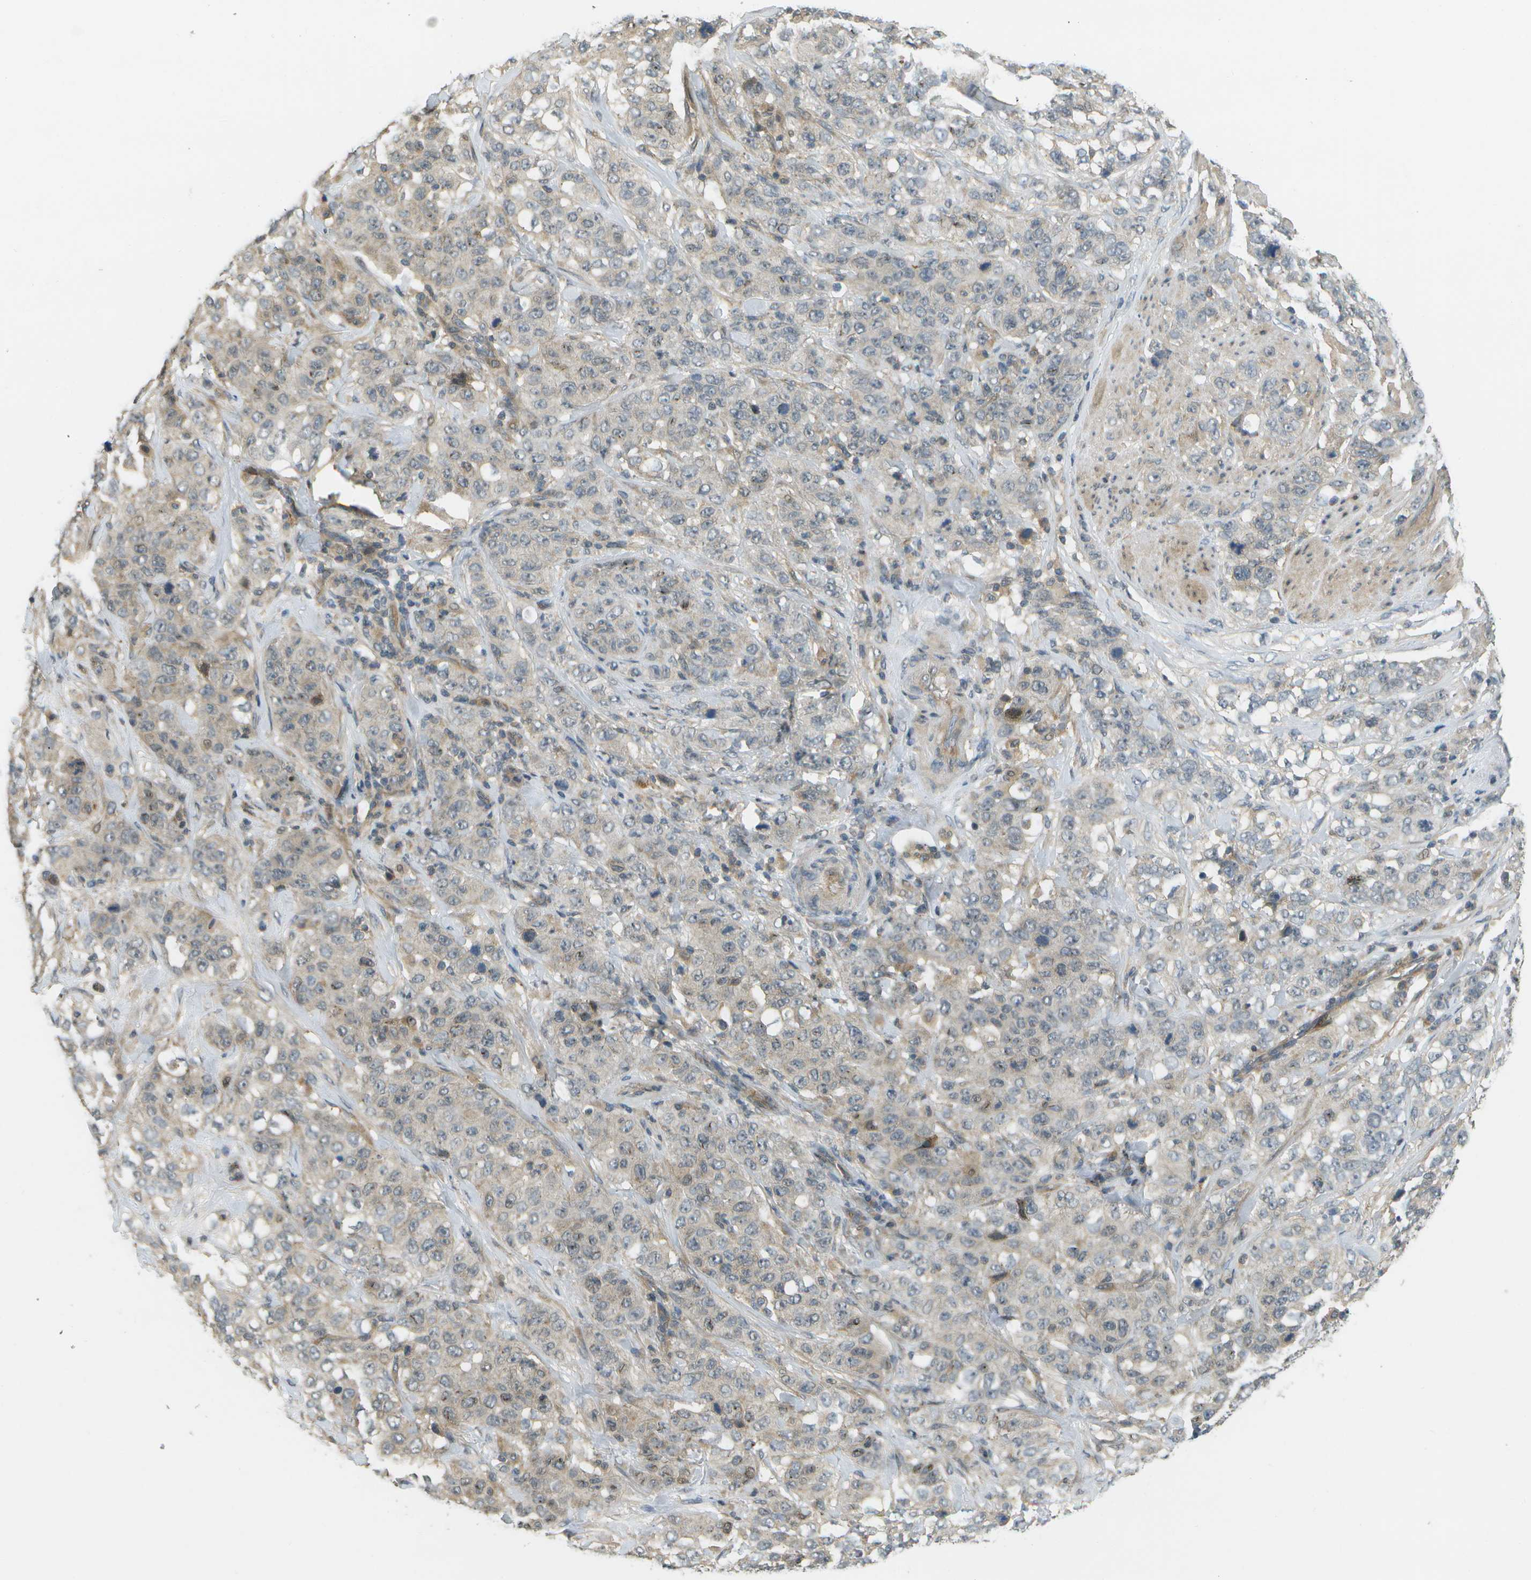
{"staining": {"intensity": "weak", "quantity": ">75%", "location": "cytoplasmic/membranous"}, "tissue": "stomach cancer", "cell_type": "Tumor cells", "image_type": "cancer", "snomed": [{"axis": "morphology", "description": "Adenocarcinoma, NOS"}, {"axis": "topography", "description": "Stomach"}], "caption": "Stomach cancer (adenocarcinoma) tissue reveals weak cytoplasmic/membranous expression in about >75% of tumor cells", "gene": "WNK2", "patient": {"sex": "male", "age": 48}}